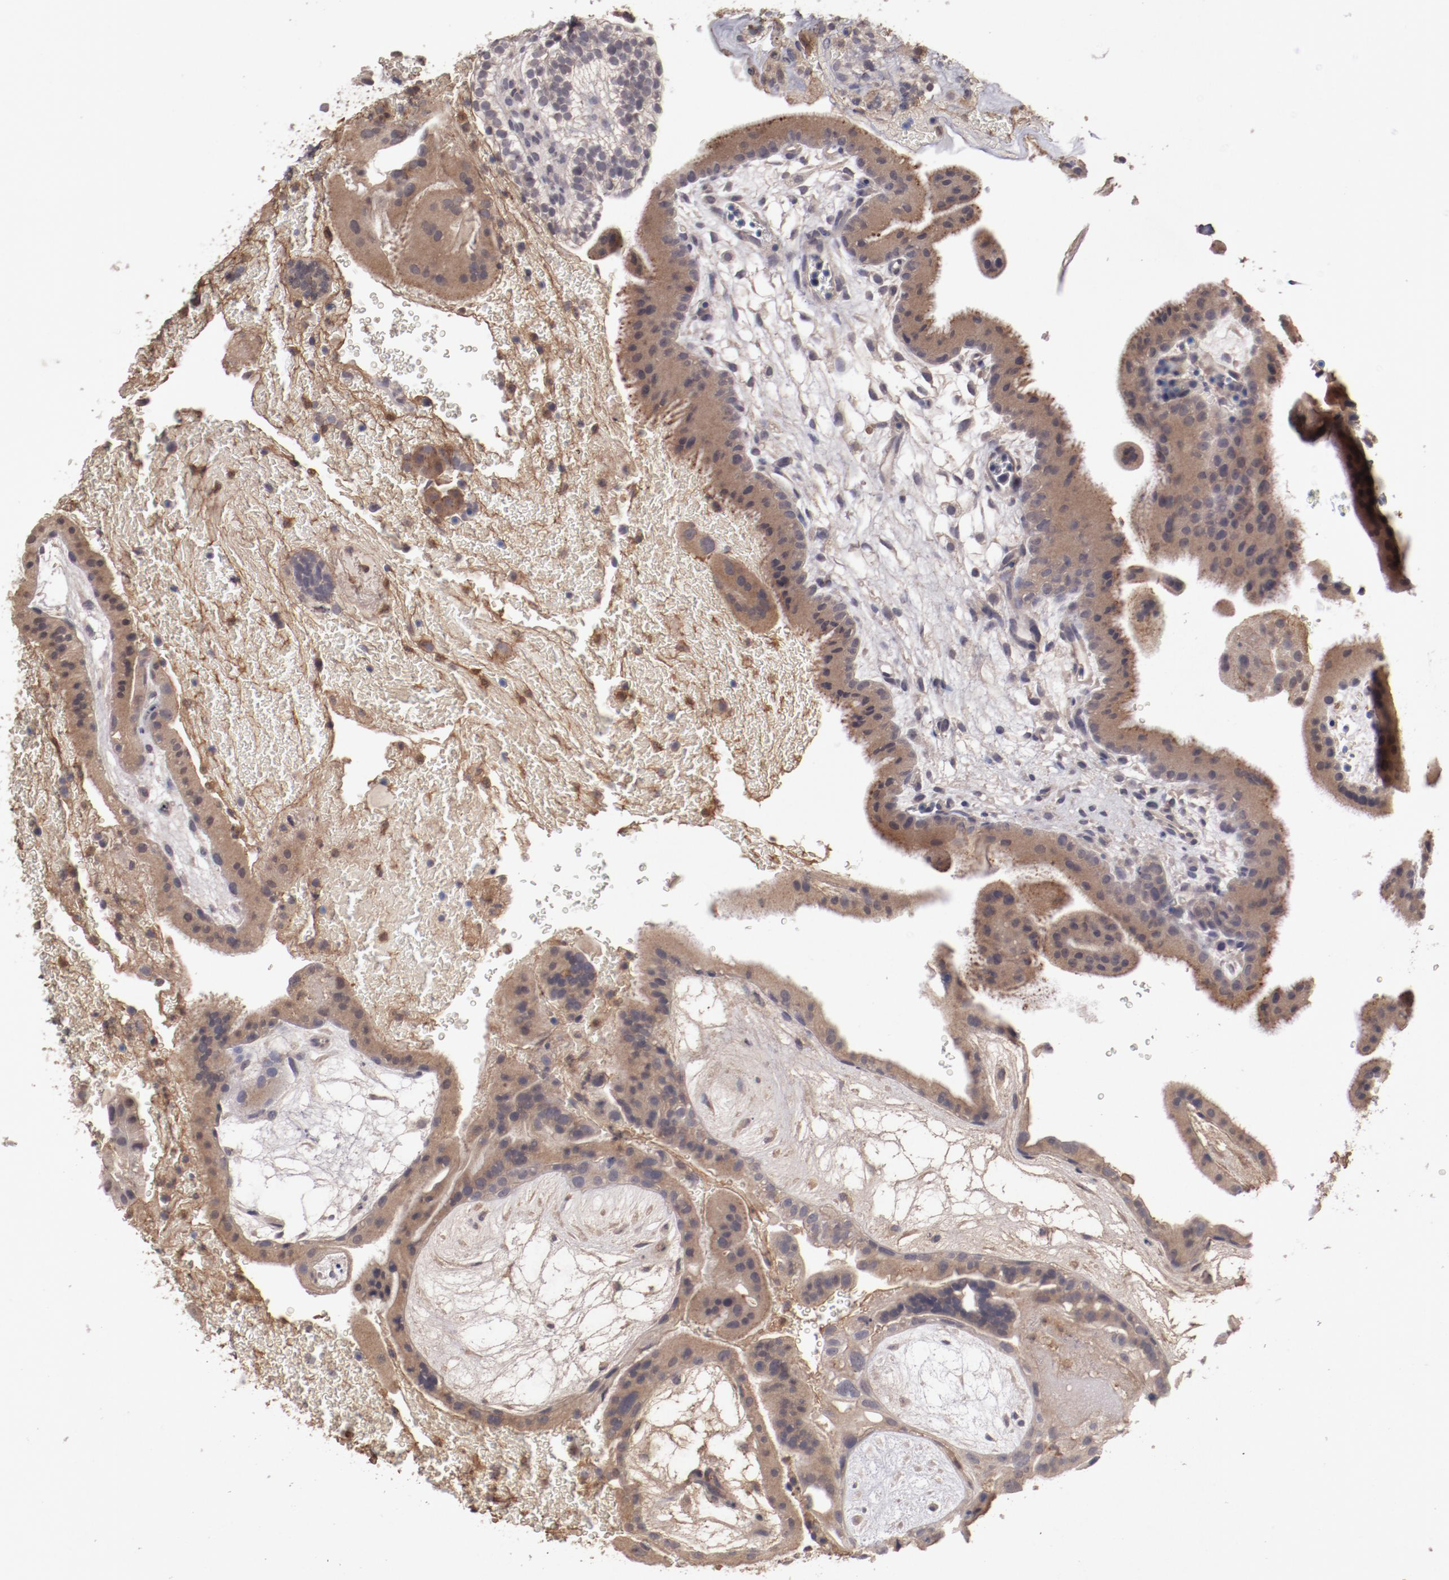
{"staining": {"intensity": "moderate", "quantity": ">75%", "location": "cytoplasmic/membranous"}, "tissue": "placenta", "cell_type": "Trophoblastic cells", "image_type": "normal", "snomed": [{"axis": "morphology", "description": "Normal tissue, NOS"}, {"axis": "topography", "description": "Placenta"}], "caption": "This is a photomicrograph of immunohistochemistry staining of unremarkable placenta, which shows moderate positivity in the cytoplasmic/membranous of trophoblastic cells.", "gene": "CP", "patient": {"sex": "female", "age": 19}}